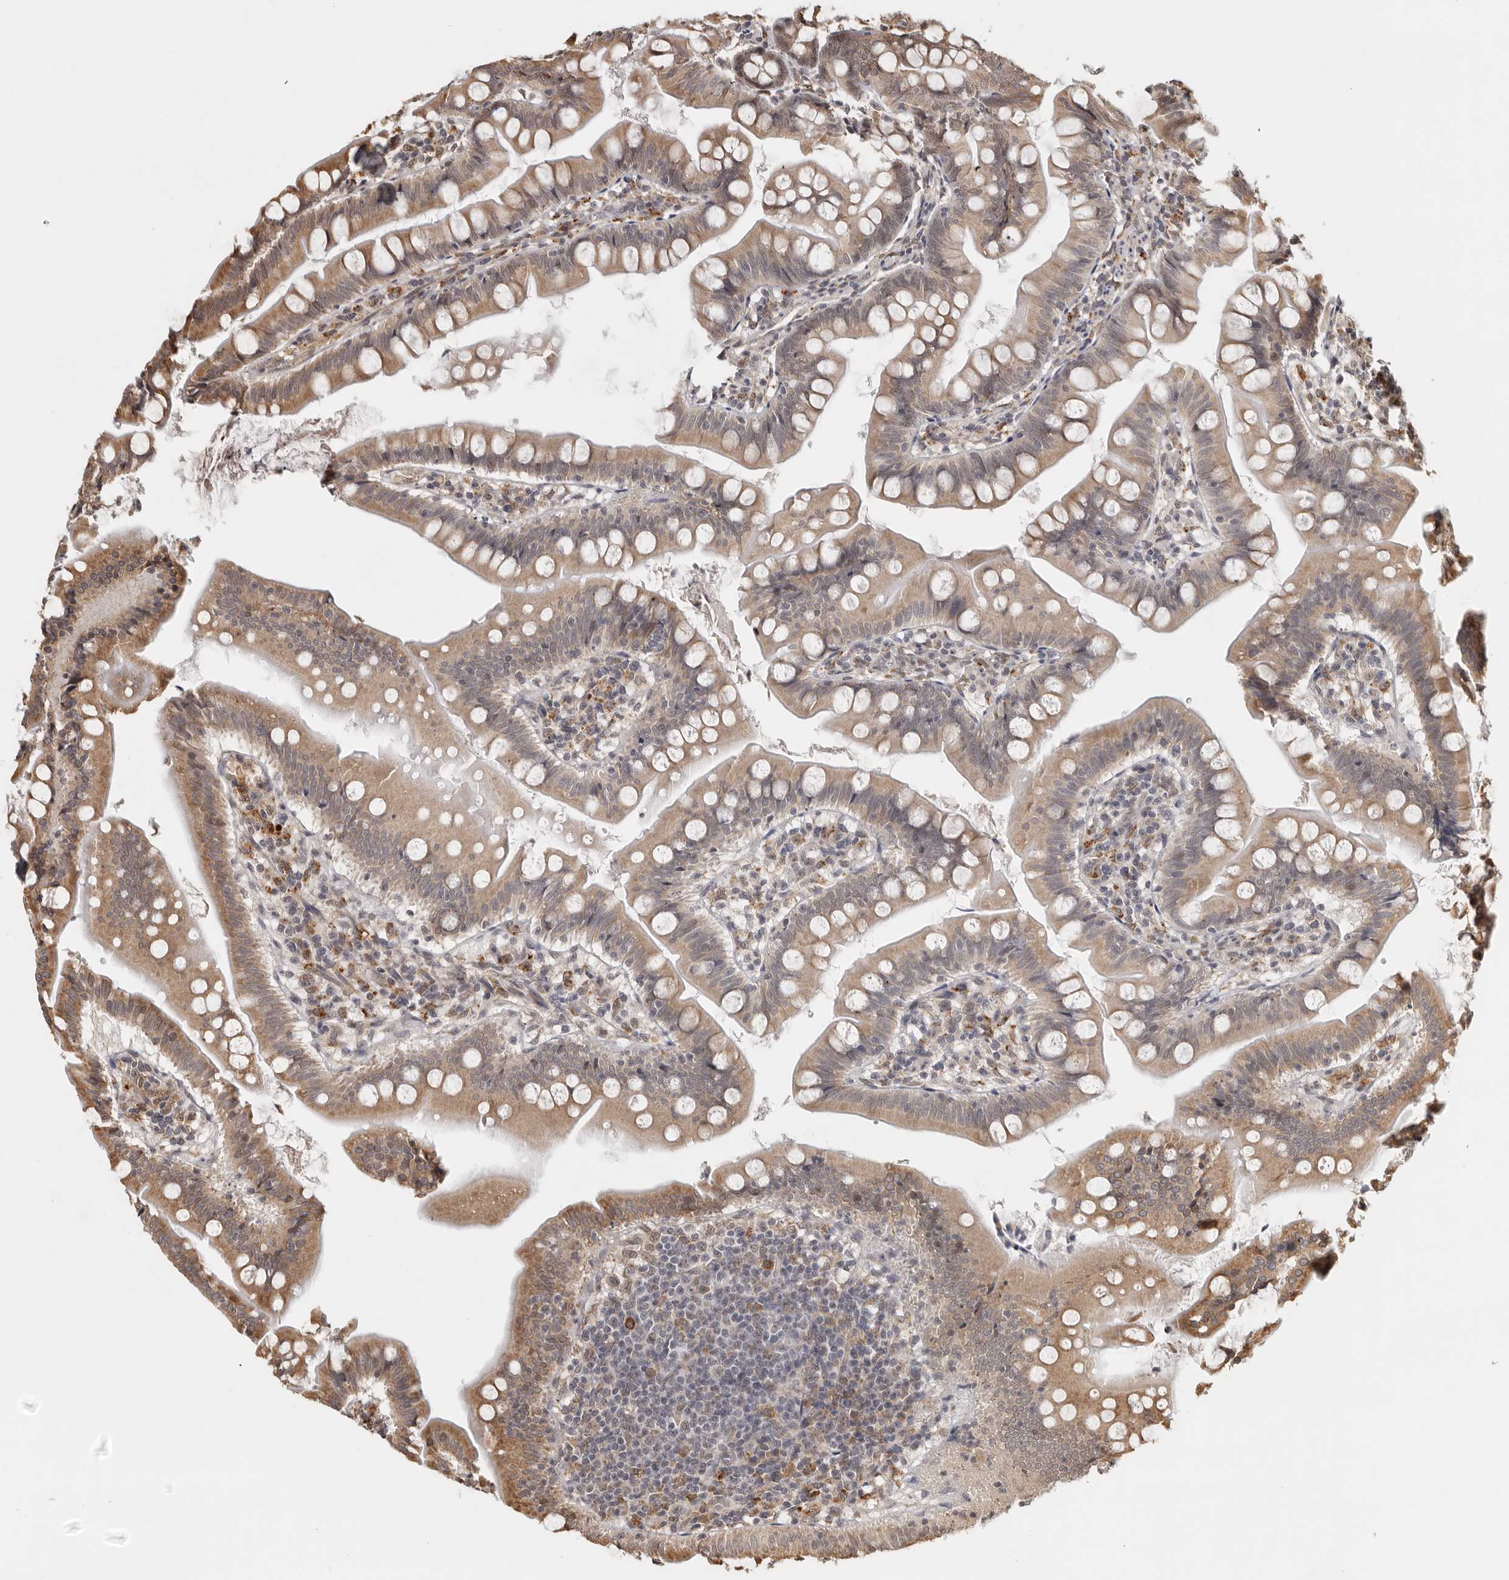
{"staining": {"intensity": "moderate", "quantity": ">75%", "location": "cytoplasmic/membranous"}, "tissue": "small intestine", "cell_type": "Glandular cells", "image_type": "normal", "snomed": [{"axis": "morphology", "description": "Normal tissue, NOS"}, {"axis": "topography", "description": "Small intestine"}], "caption": "The immunohistochemical stain highlights moderate cytoplasmic/membranous staining in glandular cells of unremarkable small intestine.", "gene": "ZNF83", "patient": {"sex": "male", "age": 7}}